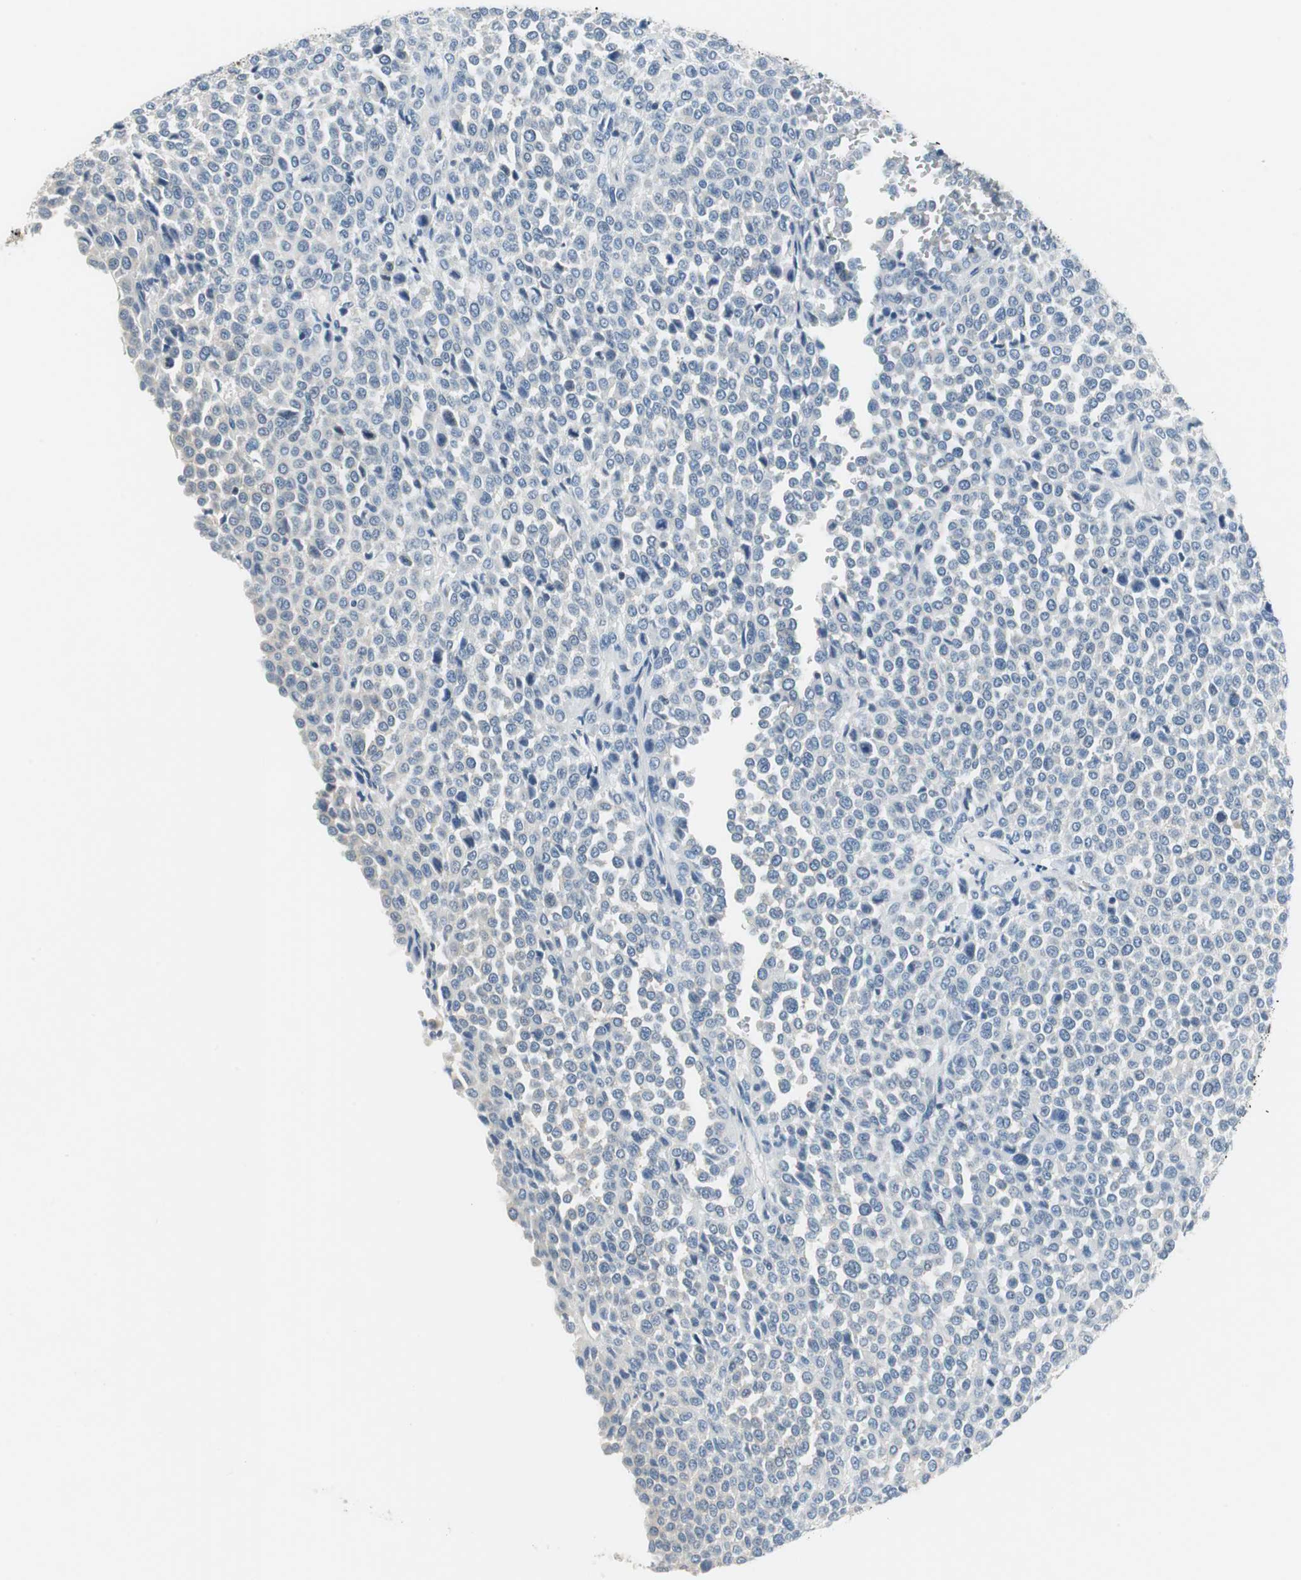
{"staining": {"intensity": "negative", "quantity": "none", "location": "none"}, "tissue": "melanoma", "cell_type": "Tumor cells", "image_type": "cancer", "snomed": [{"axis": "morphology", "description": "Malignant melanoma, Metastatic site"}, {"axis": "topography", "description": "Pancreas"}], "caption": "Immunohistochemical staining of human malignant melanoma (metastatic site) exhibits no significant expression in tumor cells.", "gene": "GLCCI1", "patient": {"sex": "female", "age": 30}}